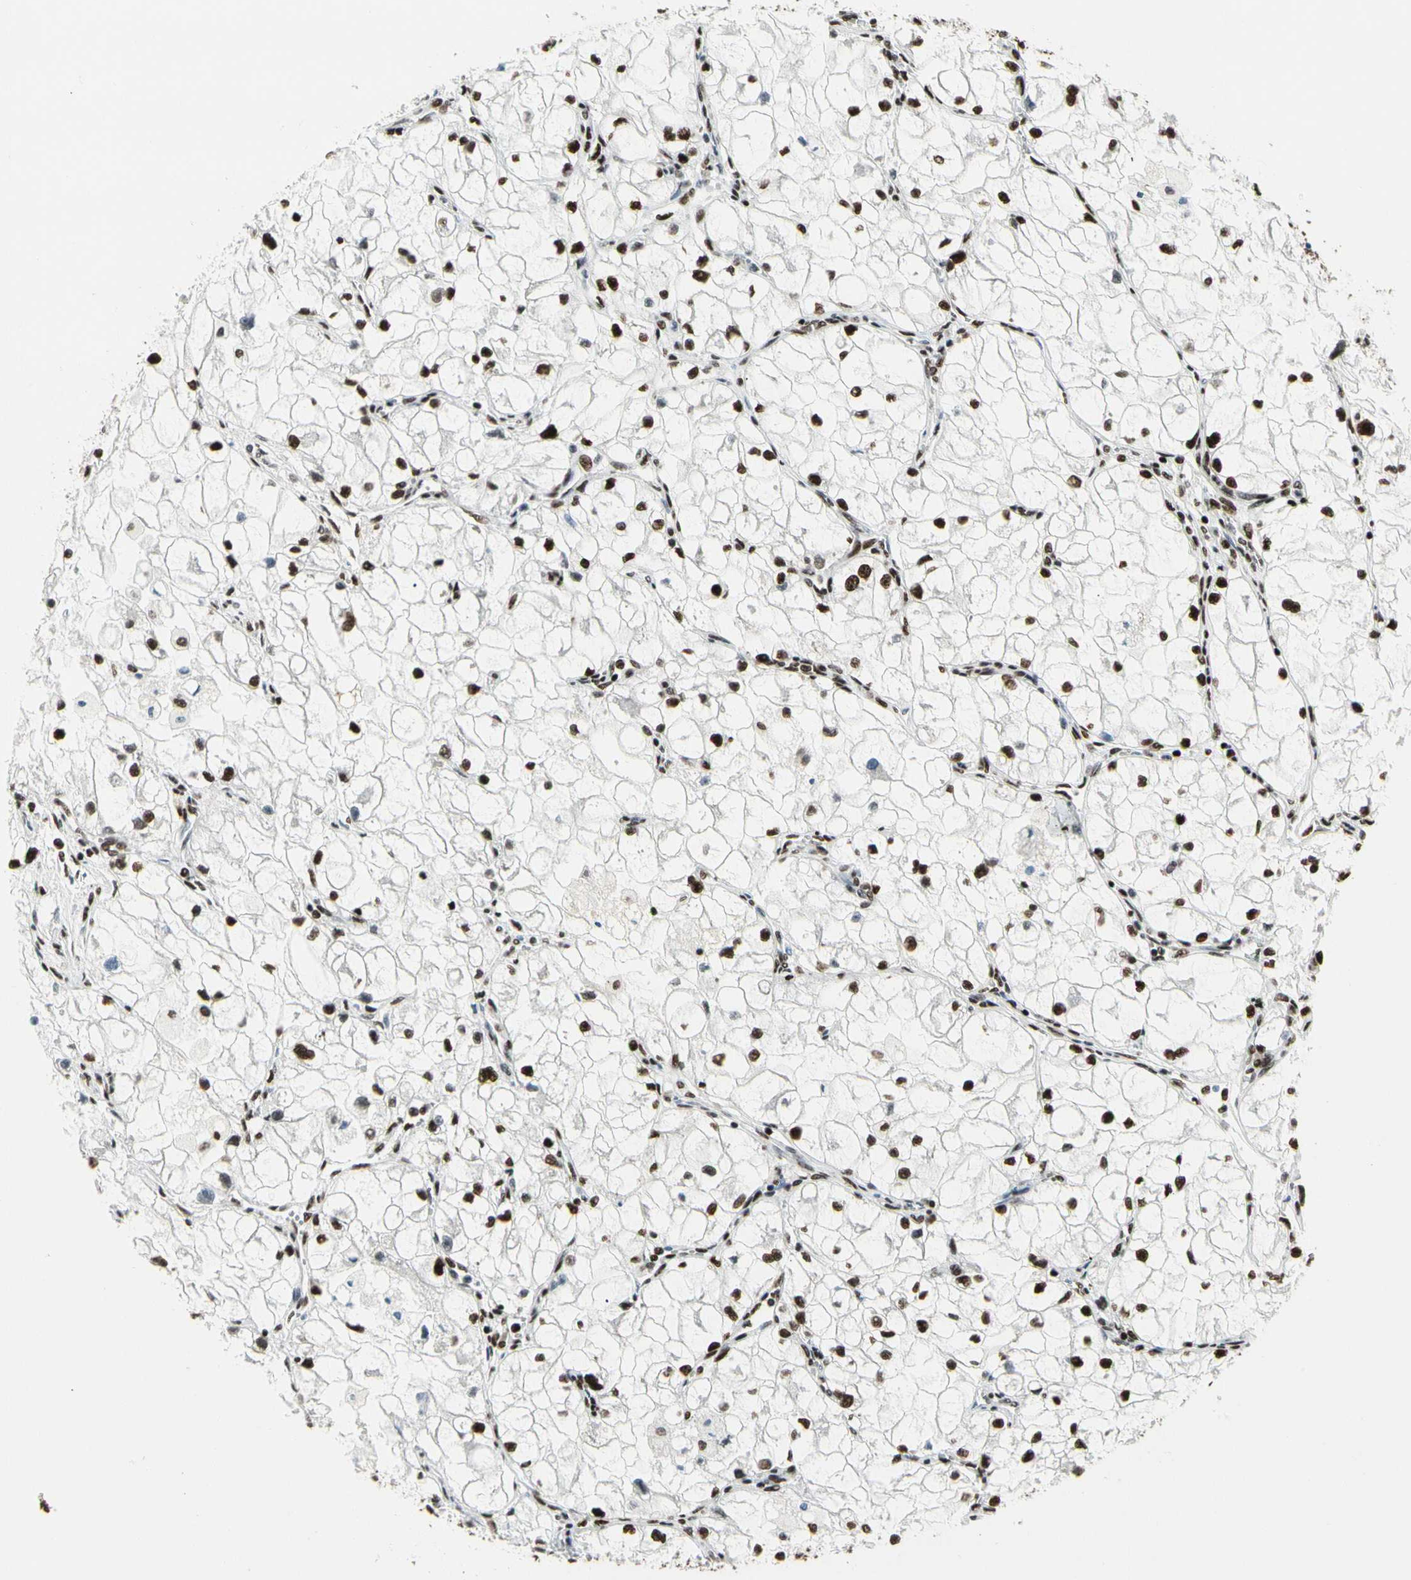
{"staining": {"intensity": "strong", "quantity": ">75%", "location": "nuclear"}, "tissue": "renal cancer", "cell_type": "Tumor cells", "image_type": "cancer", "snomed": [{"axis": "morphology", "description": "Adenocarcinoma, NOS"}, {"axis": "topography", "description": "Kidney"}], "caption": "An immunohistochemistry micrograph of tumor tissue is shown. Protein staining in brown labels strong nuclear positivity in renal cancer (adenocarcinoma) within tumor cells.", "gene": "SRSF11", "patient": {"sex": "female", "age": 70}}